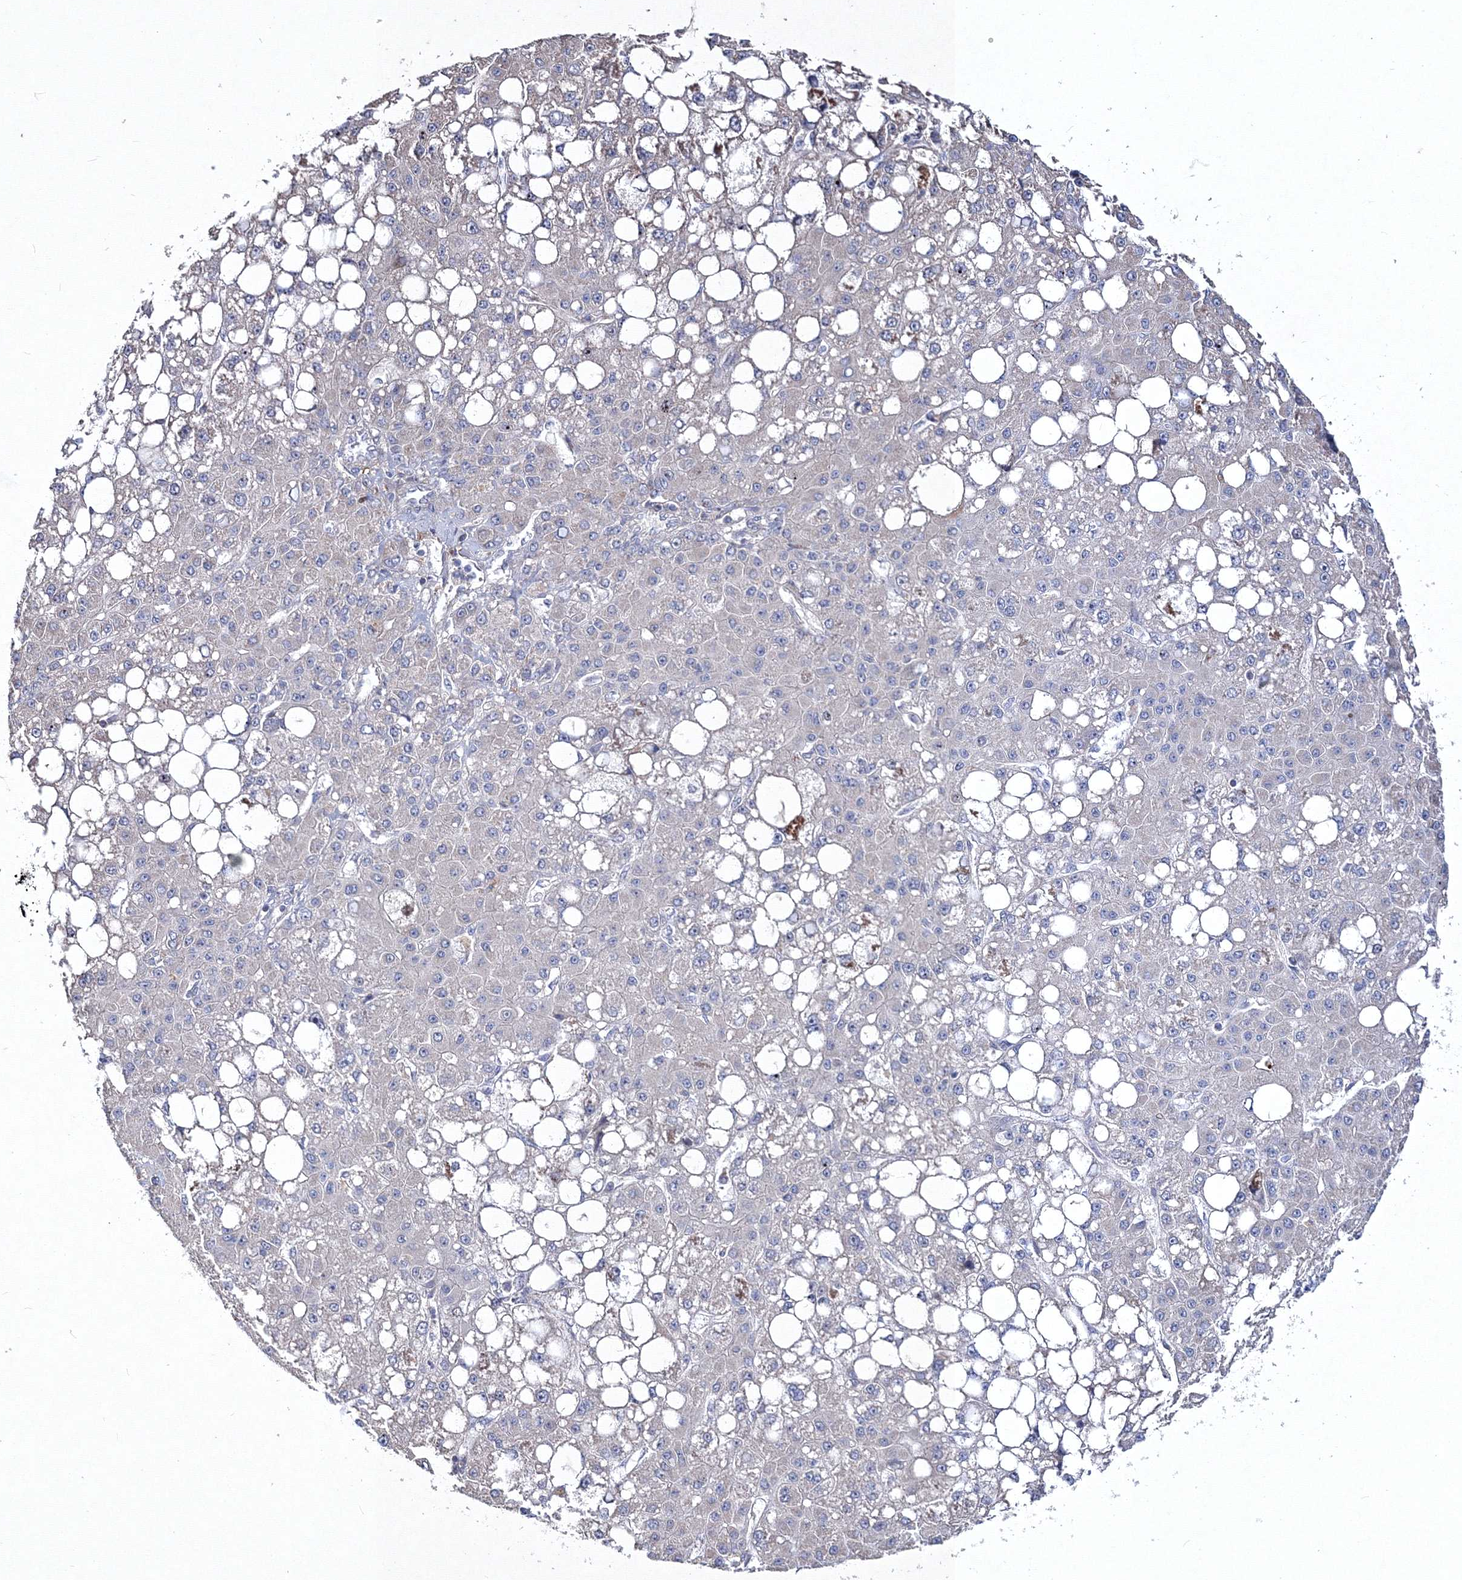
{"staining": {"intensity": "negative", "quantity": "none", "location": "none"}, "tissue": "liver cancer", "cell_type": "Tumor cells", "image_type": "cancer", "snomed": [{"axis": "morphology", "description": "Carcinoma, Hepatocellular, NOS"}, {"axis": "topography", "description": "Liver"}], "caption": "Immunohistochemistry (IHC) of human liver hepatocellular carcinoma reveals no expression in tumor cells. (Brightfield microscopy of DAB immunohistochemistry (IHC) at high magnification).", "gene": "PPP2R2B", "patient": {"sex": "male", "age": 67}}